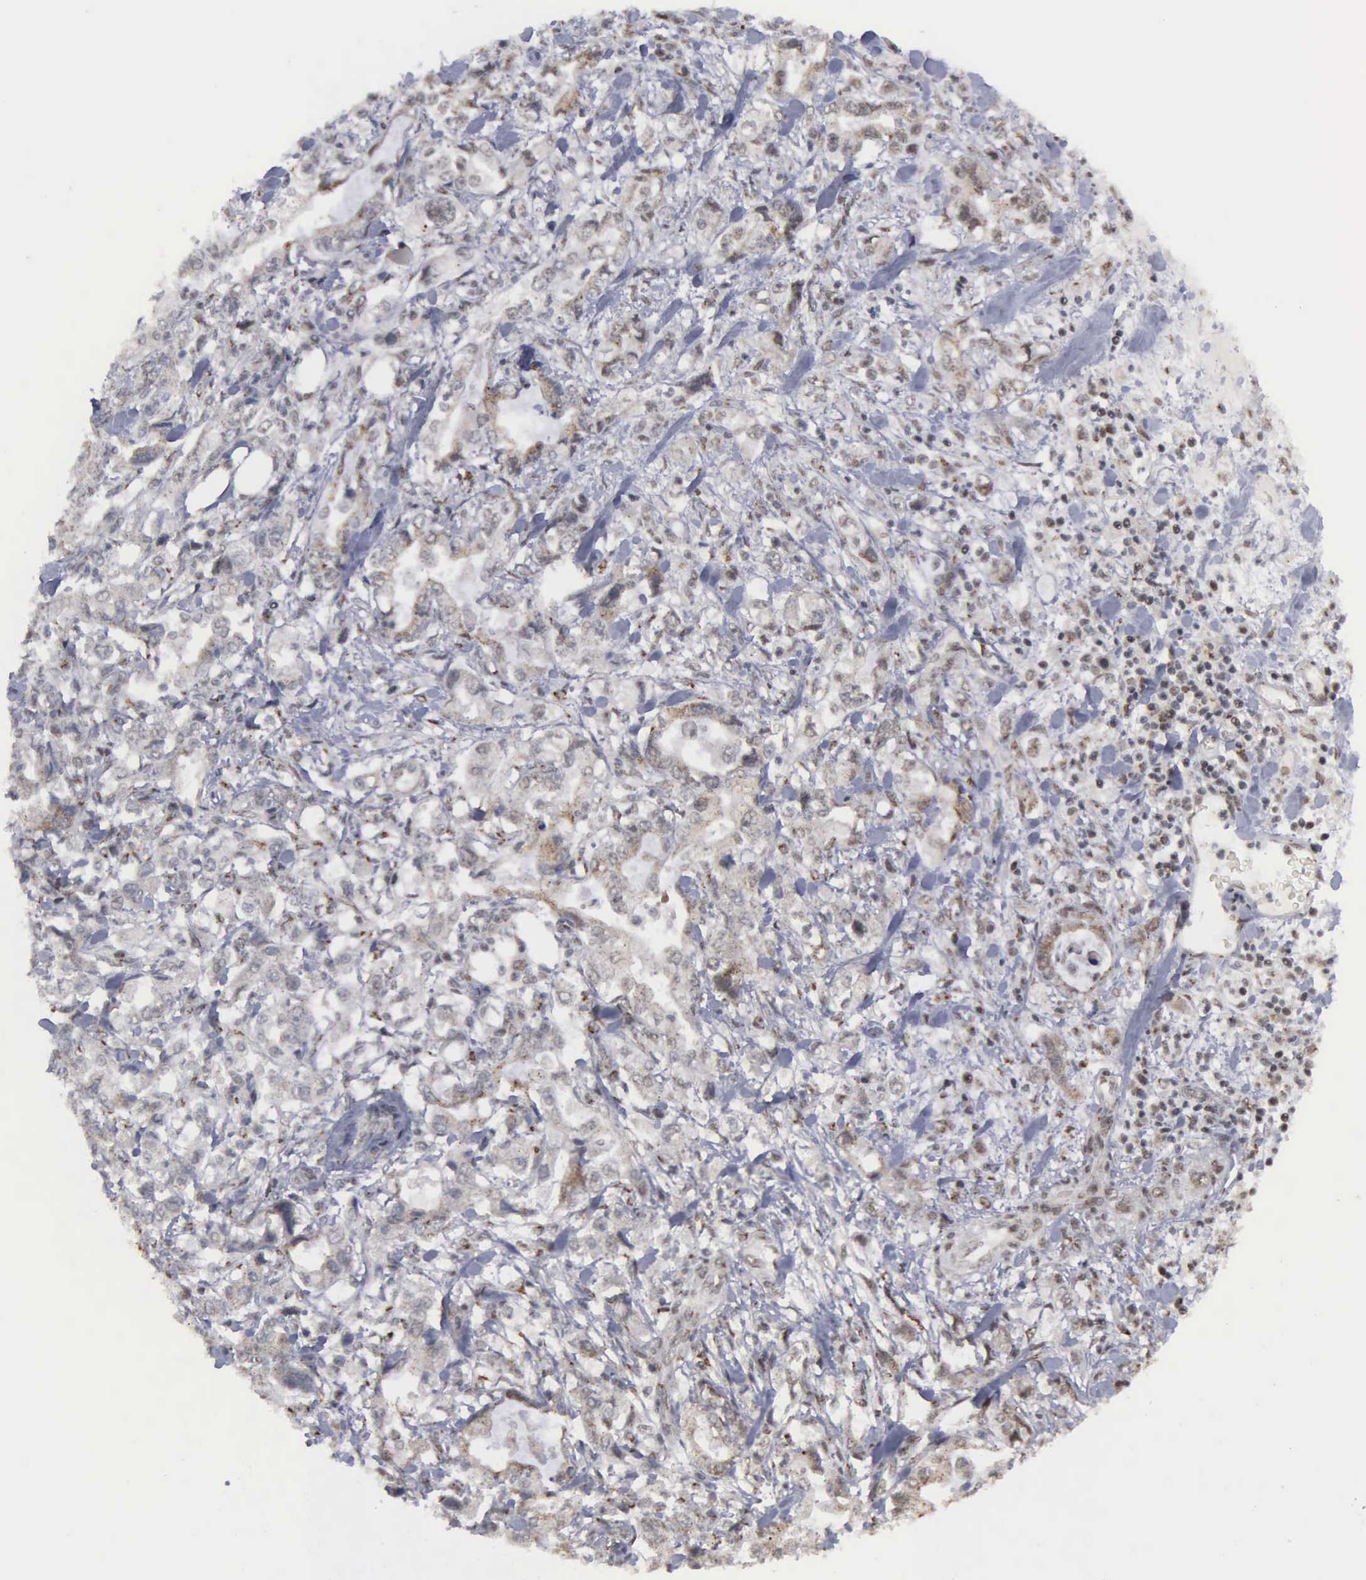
{"staining": {"intensity": "weak", "quantity": "25%-75%", "location": "cytoplasmic/membranous"}, "tissue": "stomach cancer", "cell_type": "Tumor cells", "image_type": "cancer", "snomed": [{"axis": "morphology", "description": "Adenocarcinoma, NOS"}, {"axis": "topography", "description": "Pancreas"}, {"axis": "topography", "description": "Stomach, upper"}], "caption": "An immunohistochemistry photomicrograph of neoplastic tissue is shown. Protein staining in brown highlights weak cytoplasmic/membranous positivity in adenocarcinoma (stomach) within tumor cells. (DAB (3,3'-diaminobenzidine) IHC, brown staining for protein, blue staining for nuclei).", "gene": "GTF2A1", "patient": {"sex": "male", "age": 77}}